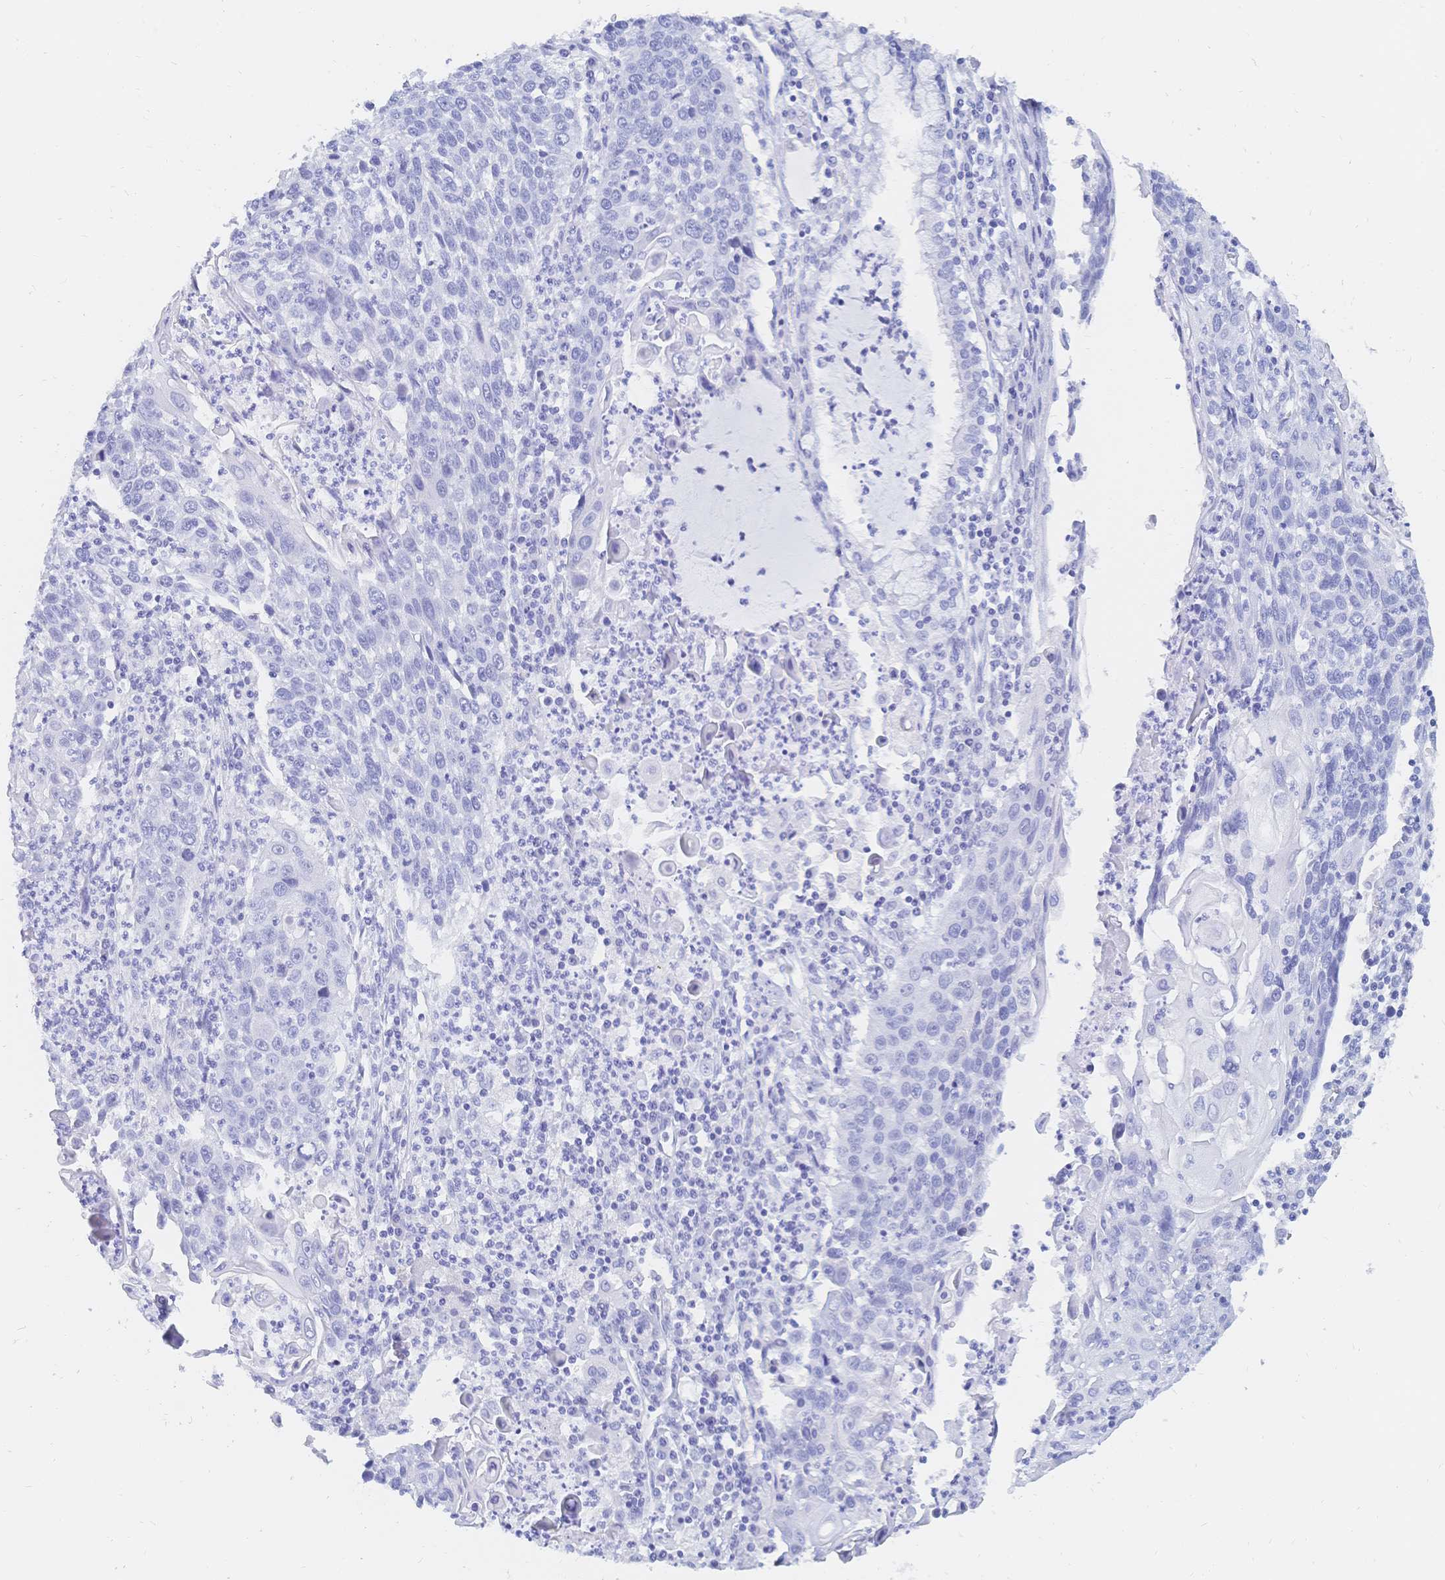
{"staining": {"intensity": "negative", "quantity": "none", "location": "none"}, "tissue": "lung cancer", "cell_type": "Tumor cells", "image_type": "cancer", "snomed": [{"axis": "morphology", "description": "Squamous cell carcinoma, NOS"}, {"axis": "morphology", "description": "Squamous cell carcinoma, metastatic, NOS"}, {"axis": "topography", "description": "Lung"}, {"axis": "topography", "description": "Pleura, NOS"}], "caption": "Tumor cells show no significant staining in lung cancer.", "gene": "MEP1B", "patient": {"sex": "male", "age": 72}}